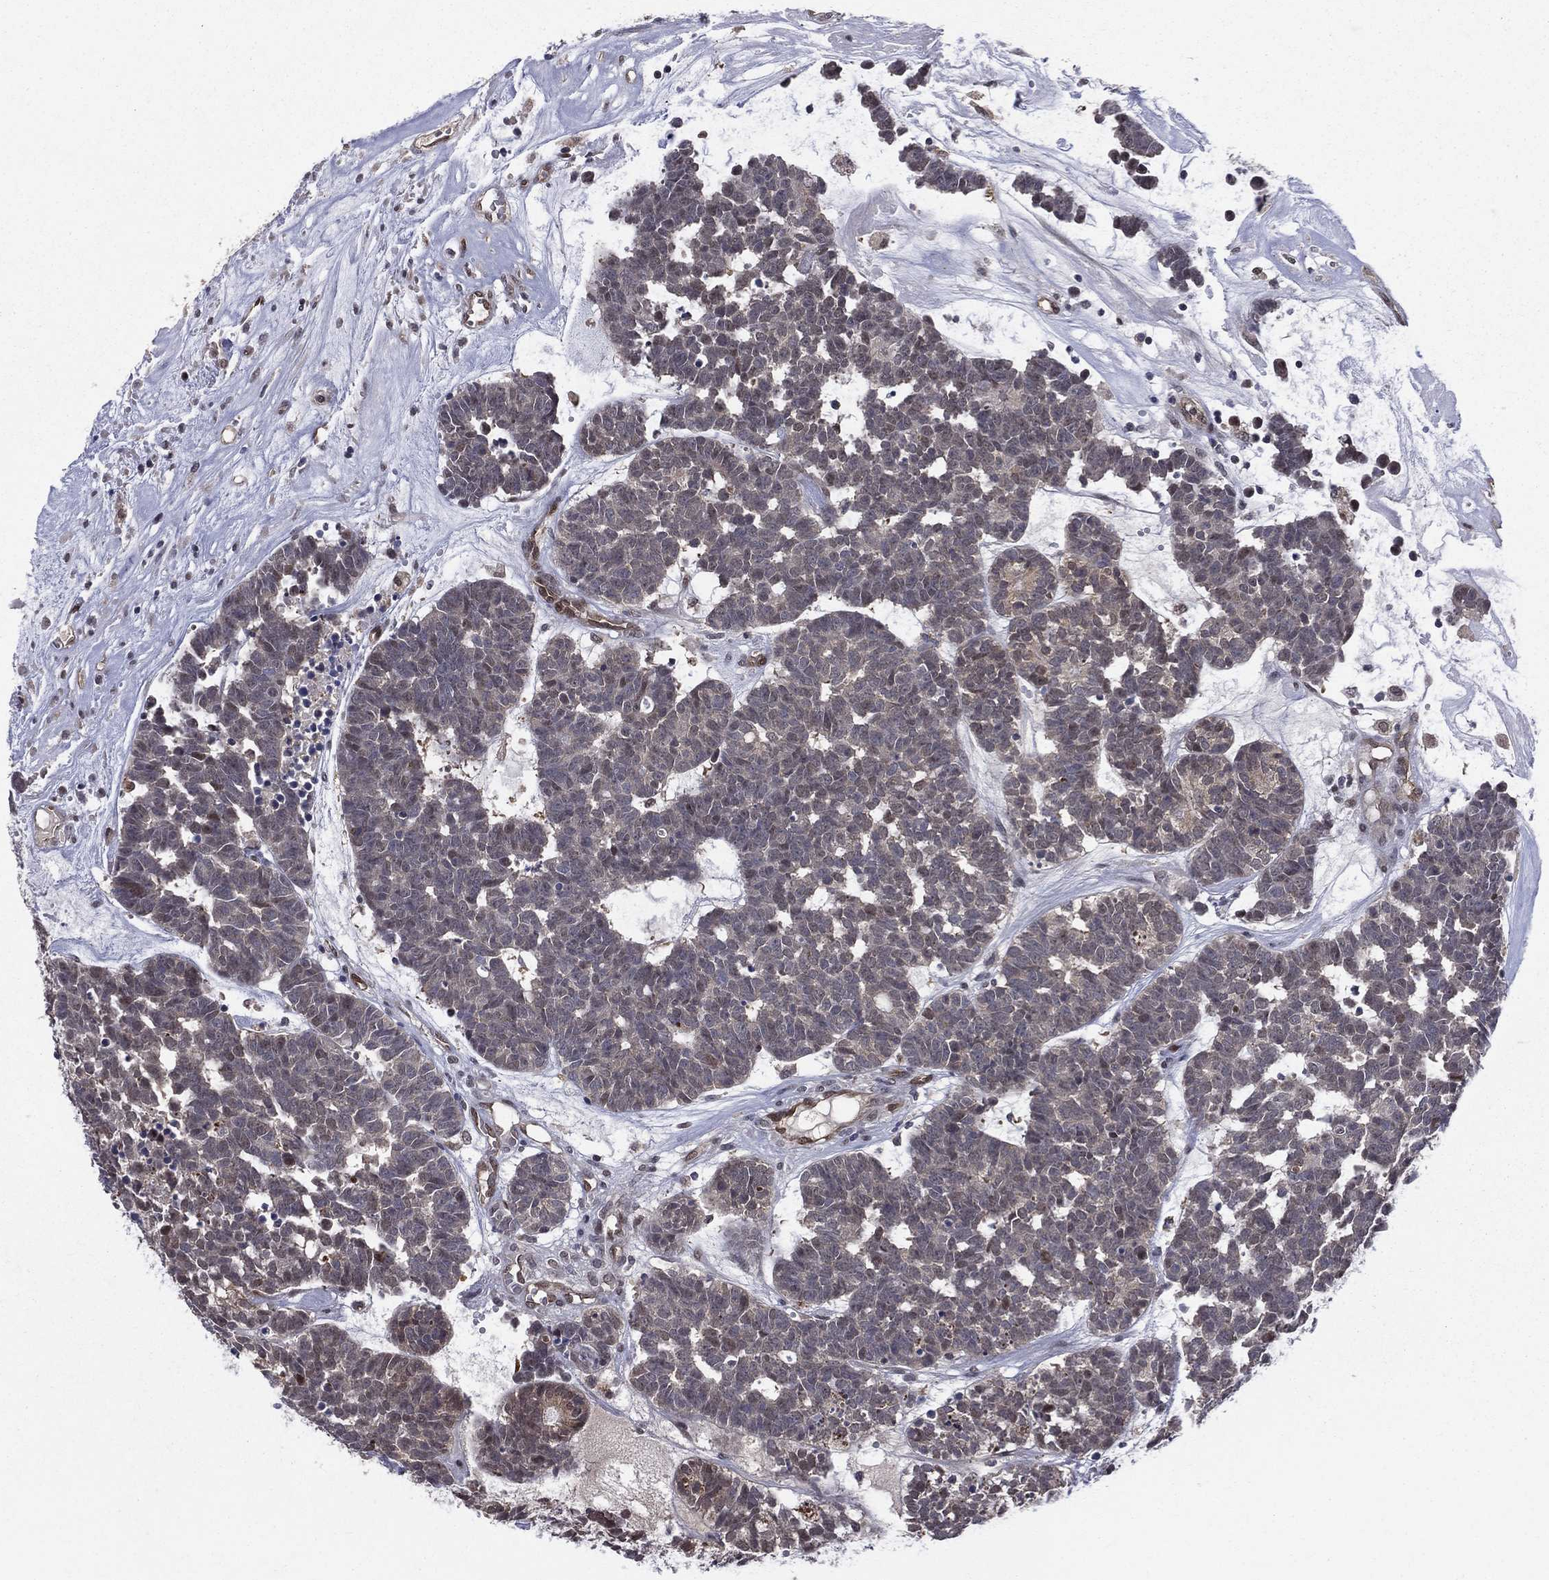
{"staining": {"intensity": "moderate", "quantity": "<25%", "location": "nuclear"}, "tissue": "head and neck cancer", "cell_type": "Tumor cells", "image_type": "cancer", "snomed": [{"axis": "morphology", "description": "Adenocarcinoma, NOS"}, {"axis": "topography", "description": "Head-Neck"}], "caption": "Head and neck cancer tissue reveals moderate nuclear positivity in approximately <25% of tumor cells, visualized by immunohistochemistry.", "gene": "GMPR2", "patient": {"sex": "female", "age": 81}}